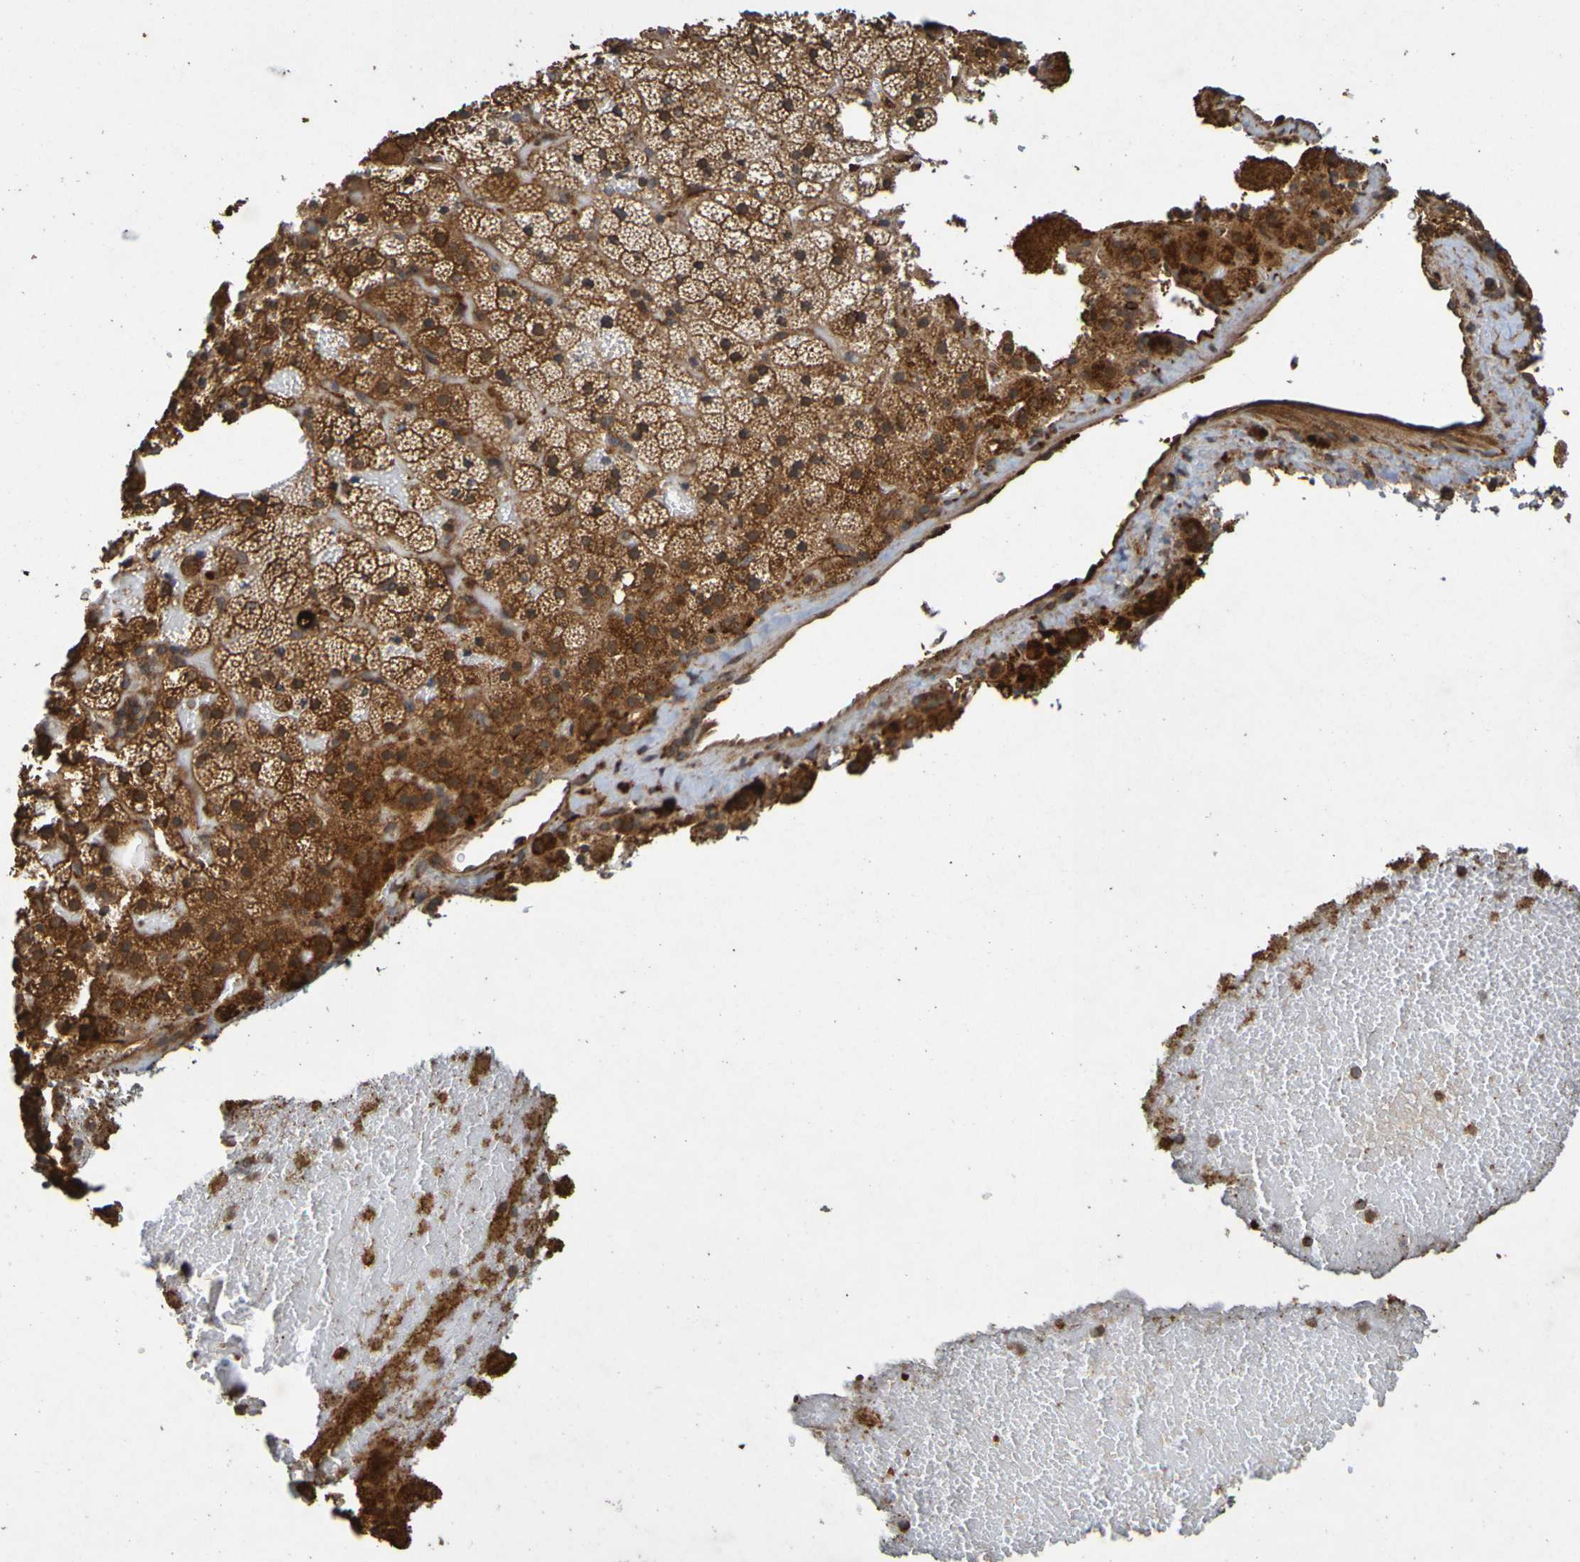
{"staining": {"intensity": "strong", "quantity": ">75%", "location": "cytoplasmic/membranous"}, "tissue": "adrenal gland", "cell_type": "Glandular cells", "image_type": "normal", "snomed": [{"axis": "morphology", "description": "Normal tissue, NOS"}, {"axis": "topography", "description": "Adrenal gland"}], "caption": "IHC micrograph of unremarkable adrenal gland: adrenal gland stained using immunohistochemistry reveals high levels of strong protein expression localized specifically in the cytoplasmic/membranous of glandular cells, appearing as a cytoplasmic/membranous brown color.", "gene": "OCRL", "patient": {"sex": "female", "age": 59}}